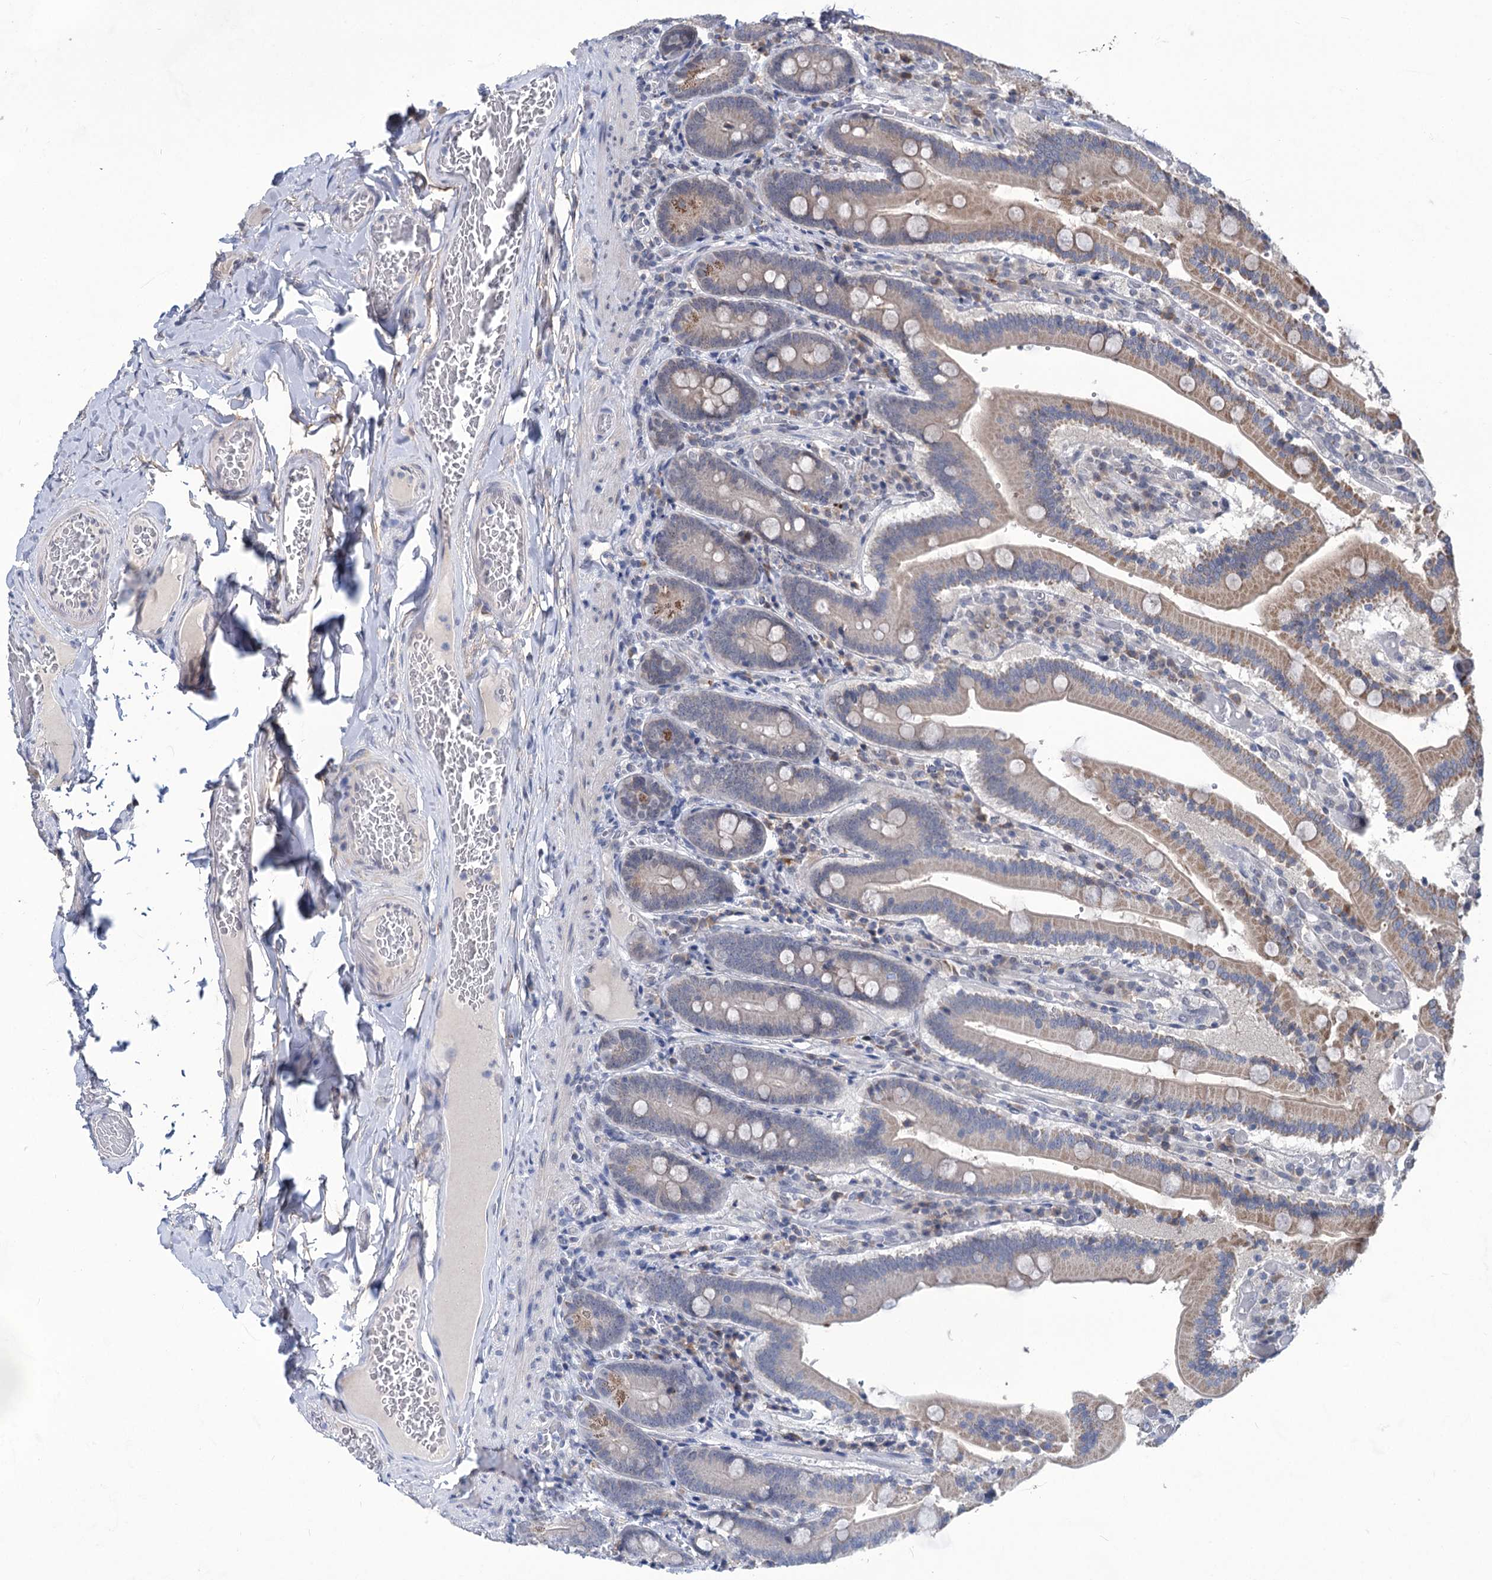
{"staining": {"intensity": "moderate", "quantity": "25%-75%", "location": "cytoplasmic/membranous"}, "tissue": "duodenum", "cell_type": "Glandular cells", "image_type": "normal", "snomed": [{"axis": "morphology", "description": "Normal tissue, NOS"}, {"axis": "topography", "description": "Duodenum"}], "caption": "Glandular cells demonstrate medium levels of moderate cytoplasmic/membranous expression in about 25%-75% of cells in benign duodenum.", "gene": "TTC17", "patient": {"sex": "female", "age": 62}}